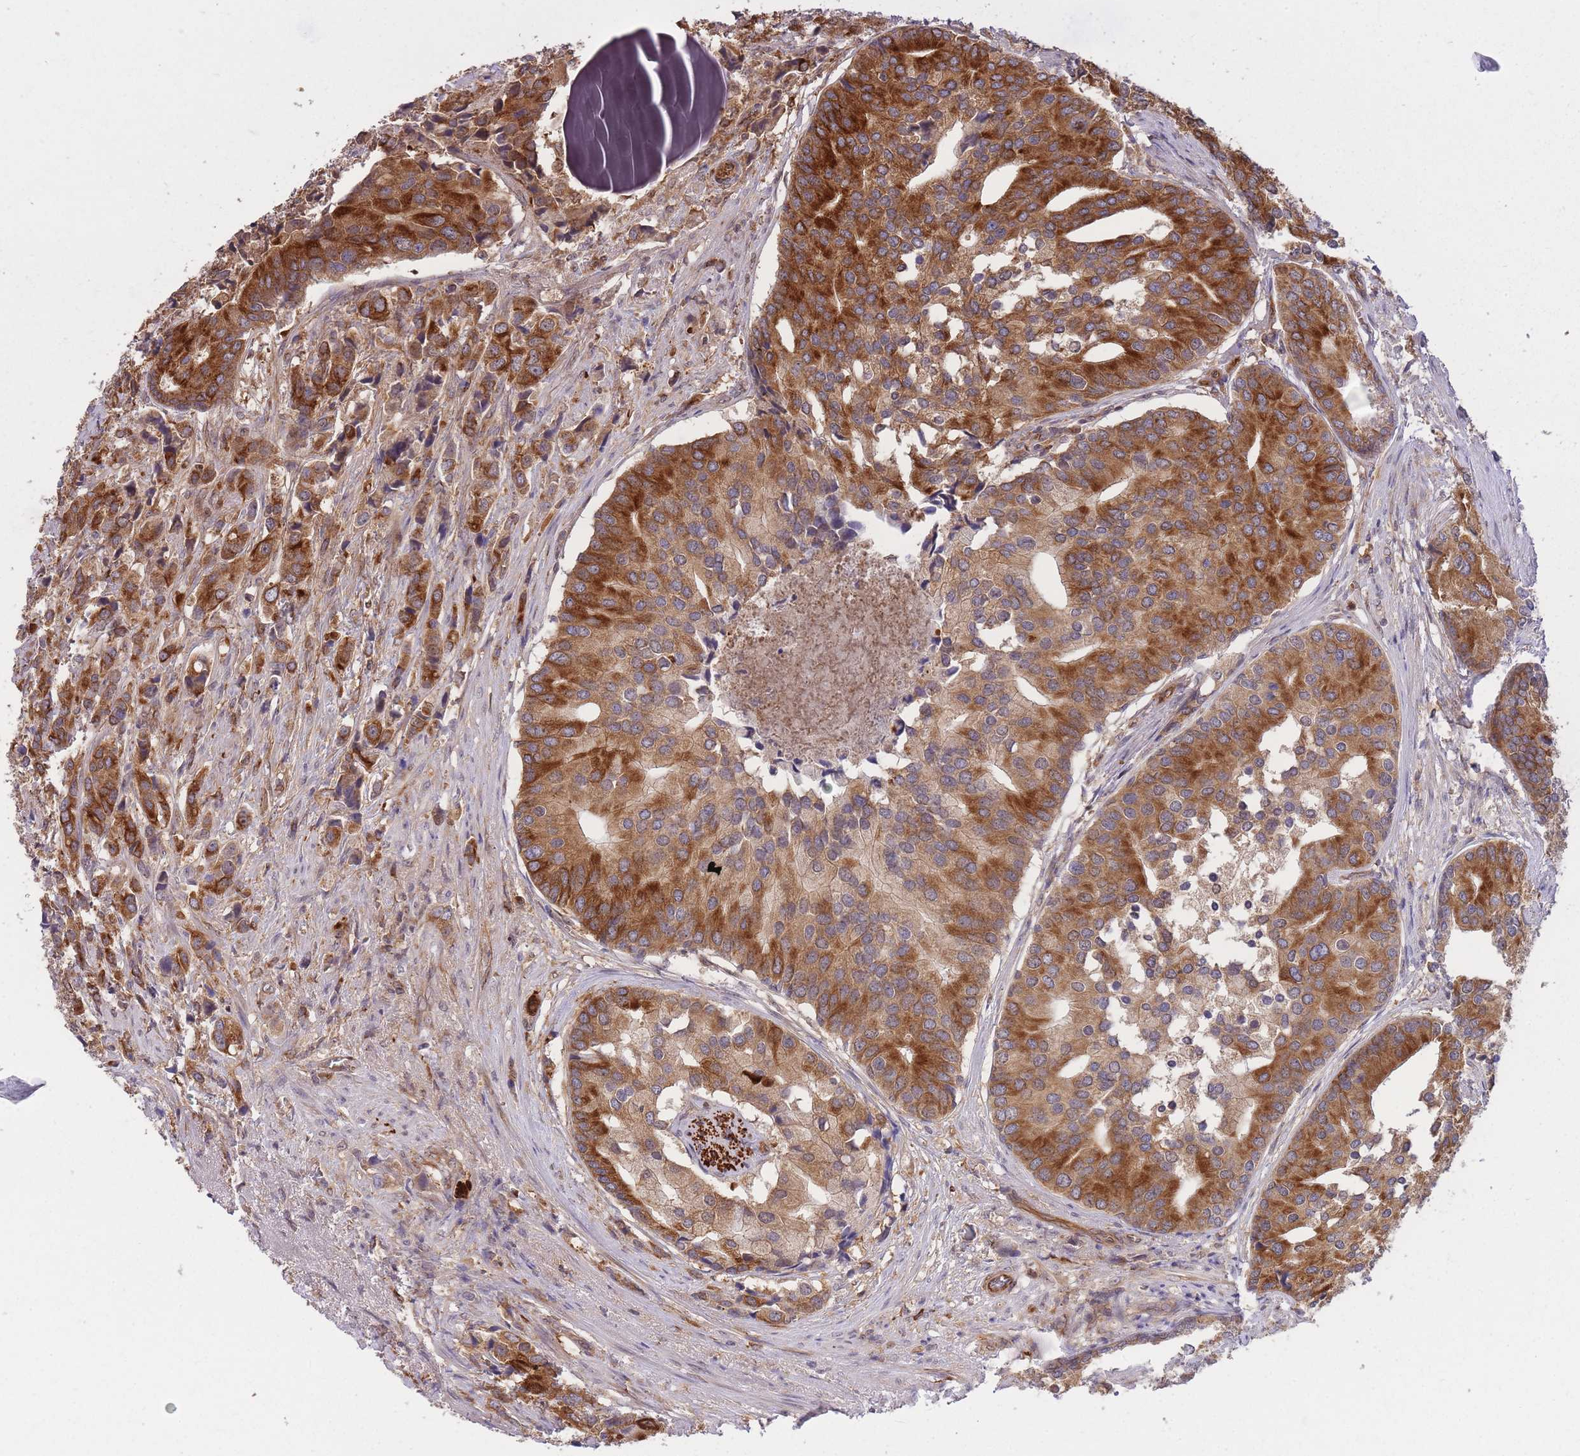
{"staining": {"intensity": "strong", "quantity": "25%-75%", "location": "cytoplasmic/membranous"}, "tissue": "prostate cancer", "cell_type": "Tumor cells", "image_type": "cancer", "snomed": [{"axis": "morphology", "description": "Adenocarcinoma, High grade"}, {"axis": "topography", "description": "Prostate"}], "caption": "High-grade adenocarcinoma (prostate) was stained to show a protein in brown. There is high levels of strong cytoplasmic/membranous expression in about 25%-75% of tumor cells.", "gene": "EXOSC8", "patient": {"sex": "male", "age": 62}}